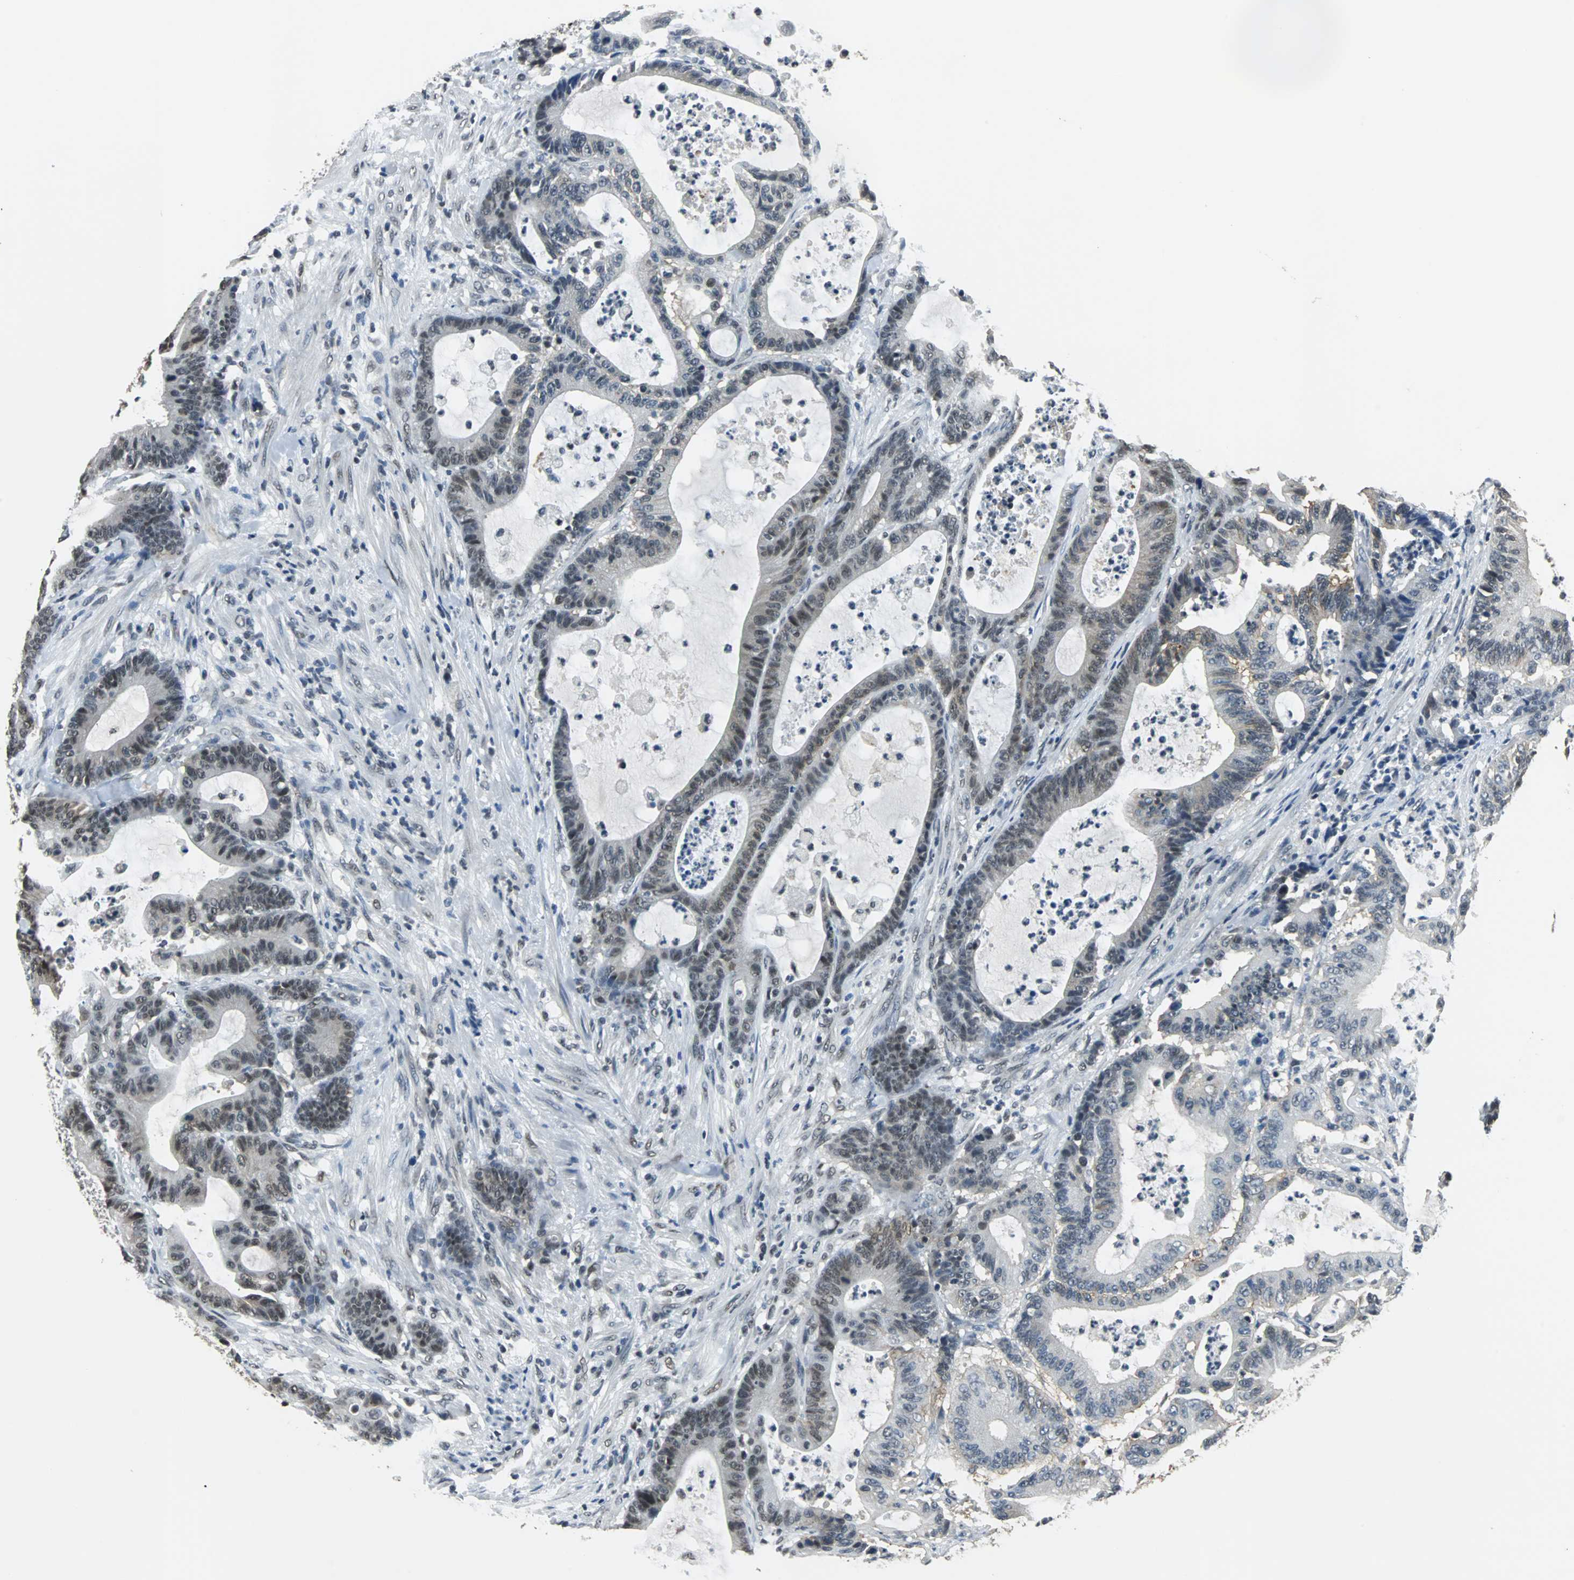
{"staining": {"intensity": "moderate", "quantity": "<25%", "location": "cytoplasmic/membranous,nuclear"}, "tissue": "colorectal cancer", "cell_type": "Tumor cells", "image_type": "cancer", "snomed": [{"axis": "morphology", "description": "Adenocarcinoma, NOS"}, {"axis": "topography", "description": "Colon"}], "caption": "IHC histopathology image of human adenocarcinoma (colorectal) stained for a protein (brown), which displays low levels of moderate cytoplasmic/membranous and nuclear expression in approximately <25% of tumor cells.", "gene": "RBM14", "patient": {"sex": "female", "age": 84}}